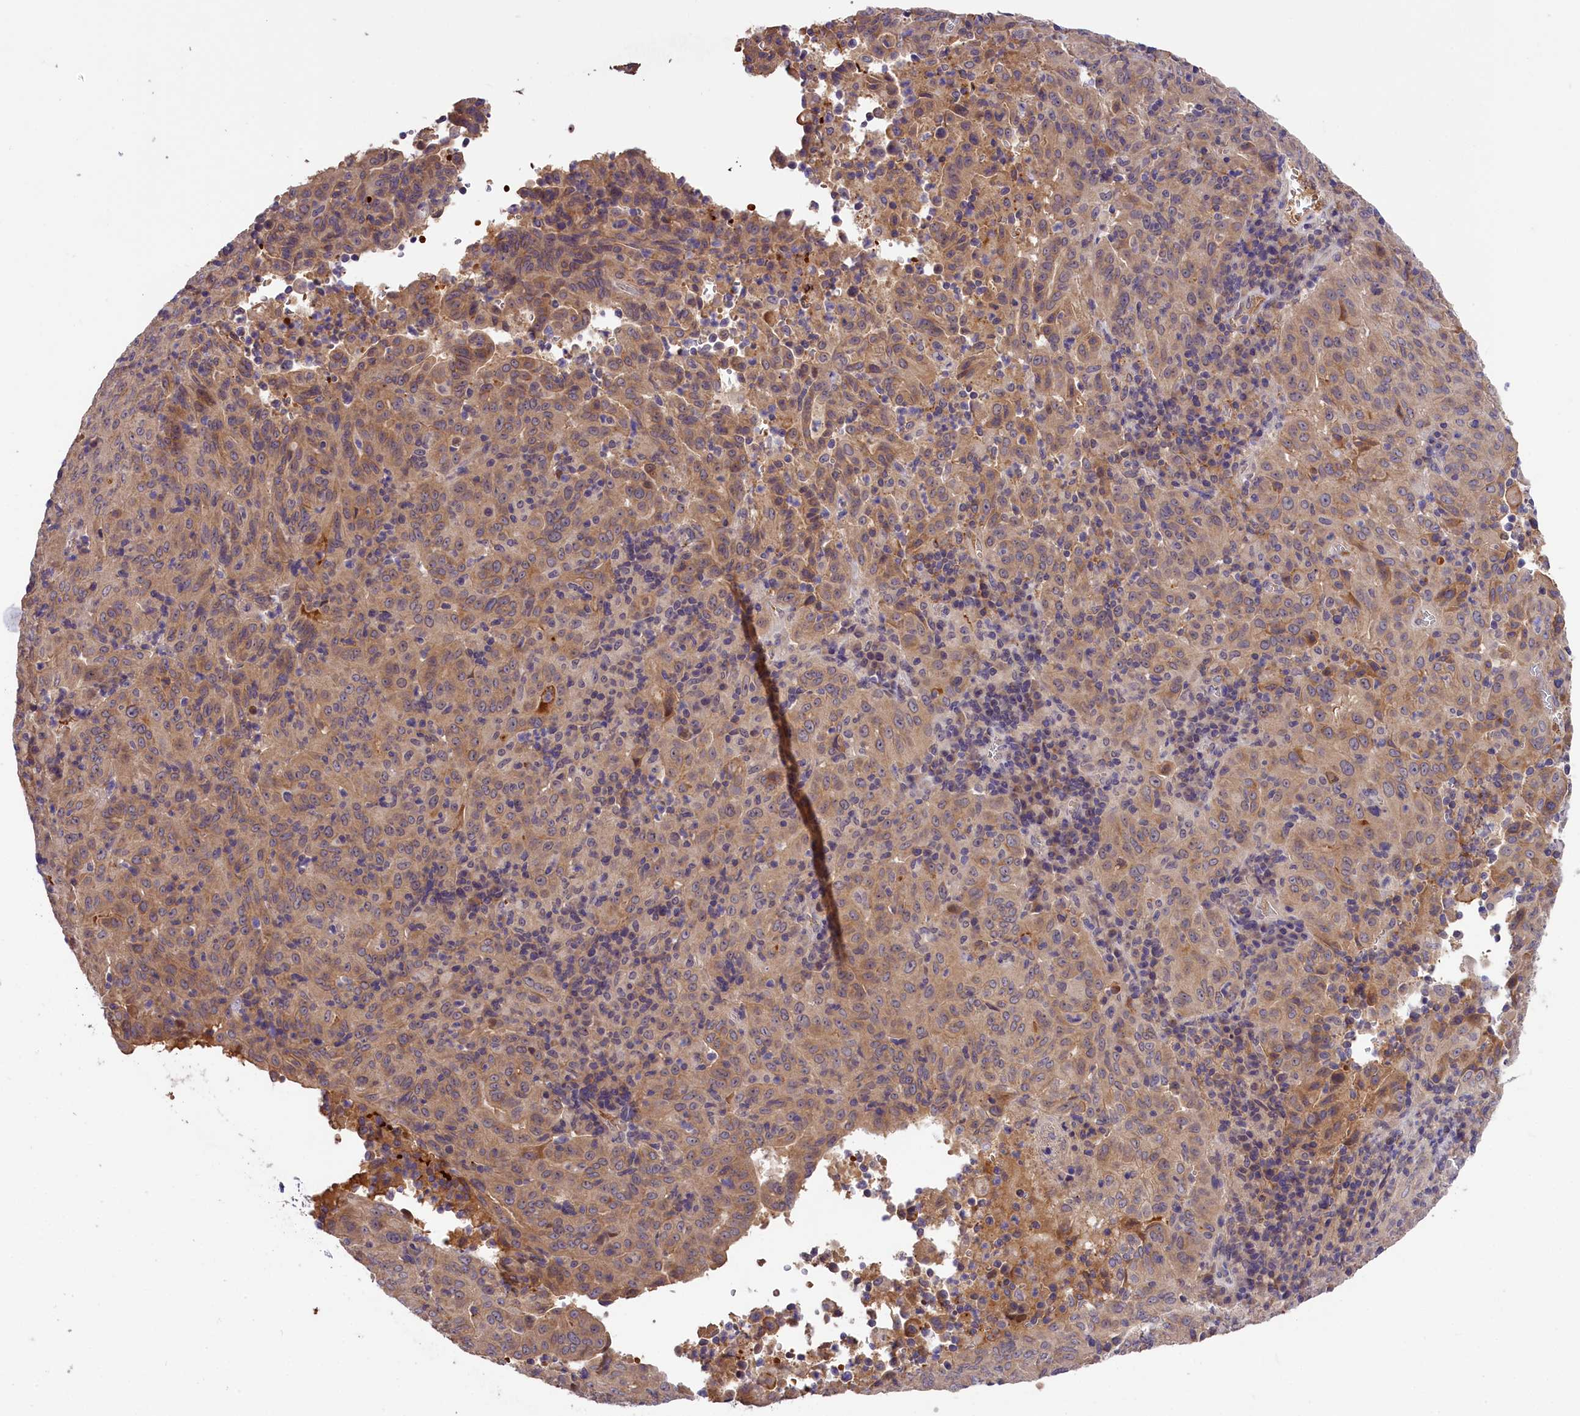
{"staining": {"intensity": "moderate", "quantity": ">75%", "location": "cytoplasmic/membranous"}, "tissue": "pancreatic cancer", "cell_type": "Tumor cells", "image_type": "cancer", "snomed": [{"axis": "morphology", "description": "Adenocarcinoma, NOS"}, {"axis": "topography", "description": "Pancreas"}], "caption": "Pancreatic cancer (adenocarcinoma) stained with a brown dye exhibits moderate cytoplasmic/membranous positive expression in approximately >75% of tumor cells.", "gene": "PHAF1", "patient": {"sex": "male", "age": 63}}